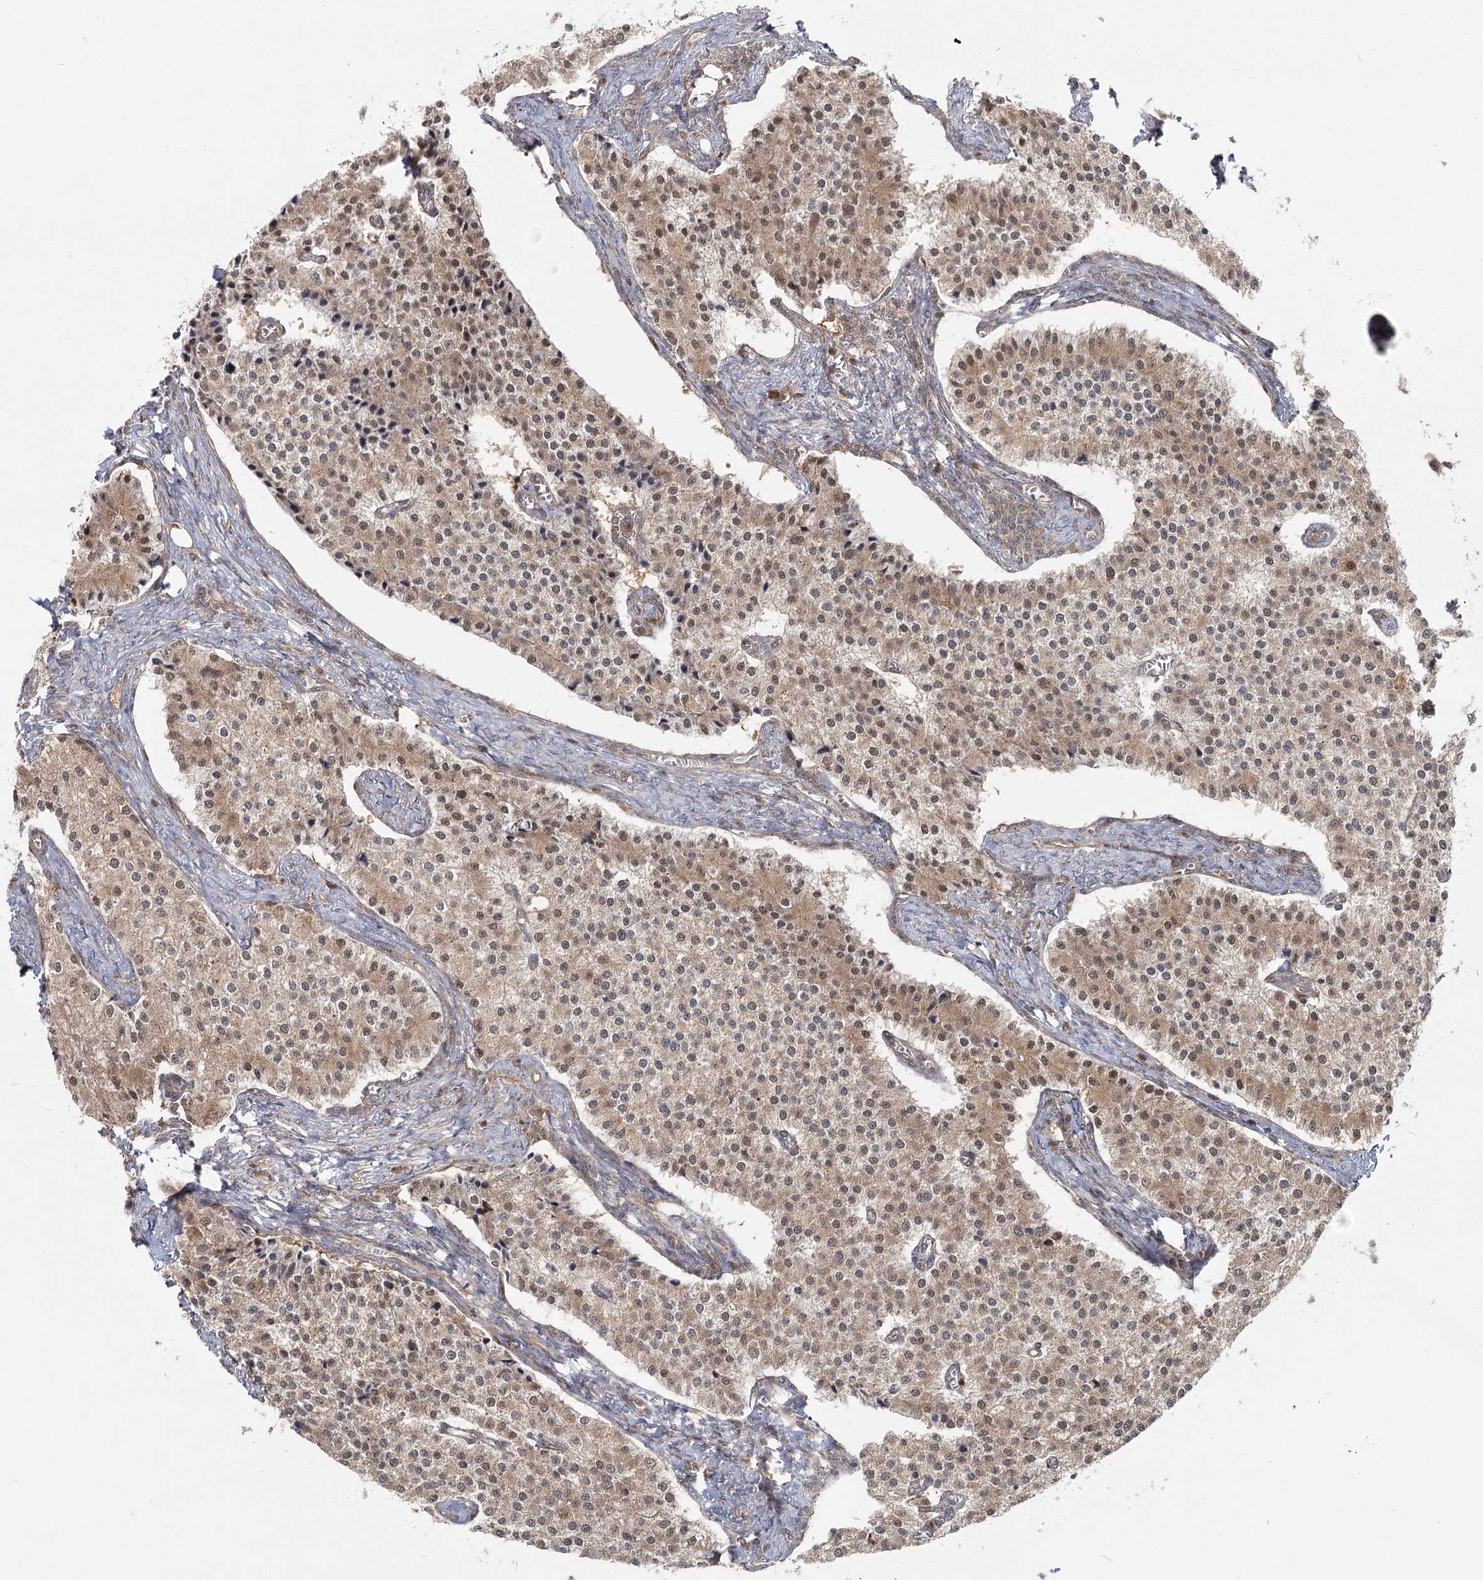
{"staining": {"intensity": "weak", "quantity": ">75%", "location": "cytoplasmic/membranous,nuclear"}, "tissue": "carcinoid", "cell_type": "Tumor cells", "image_type": "cancer", "snomed": [{"axis": "morphology", "description": "Carcinoid, malignant, NOS"}, {"axis": "topography", "description": "Colon"}], "caption": "Malignant carcinoid stained with a protein marker exhibits weak staining in tumor cells.", "gene": "THNSL1", "patient": {"sex": "female", "age": 52}}